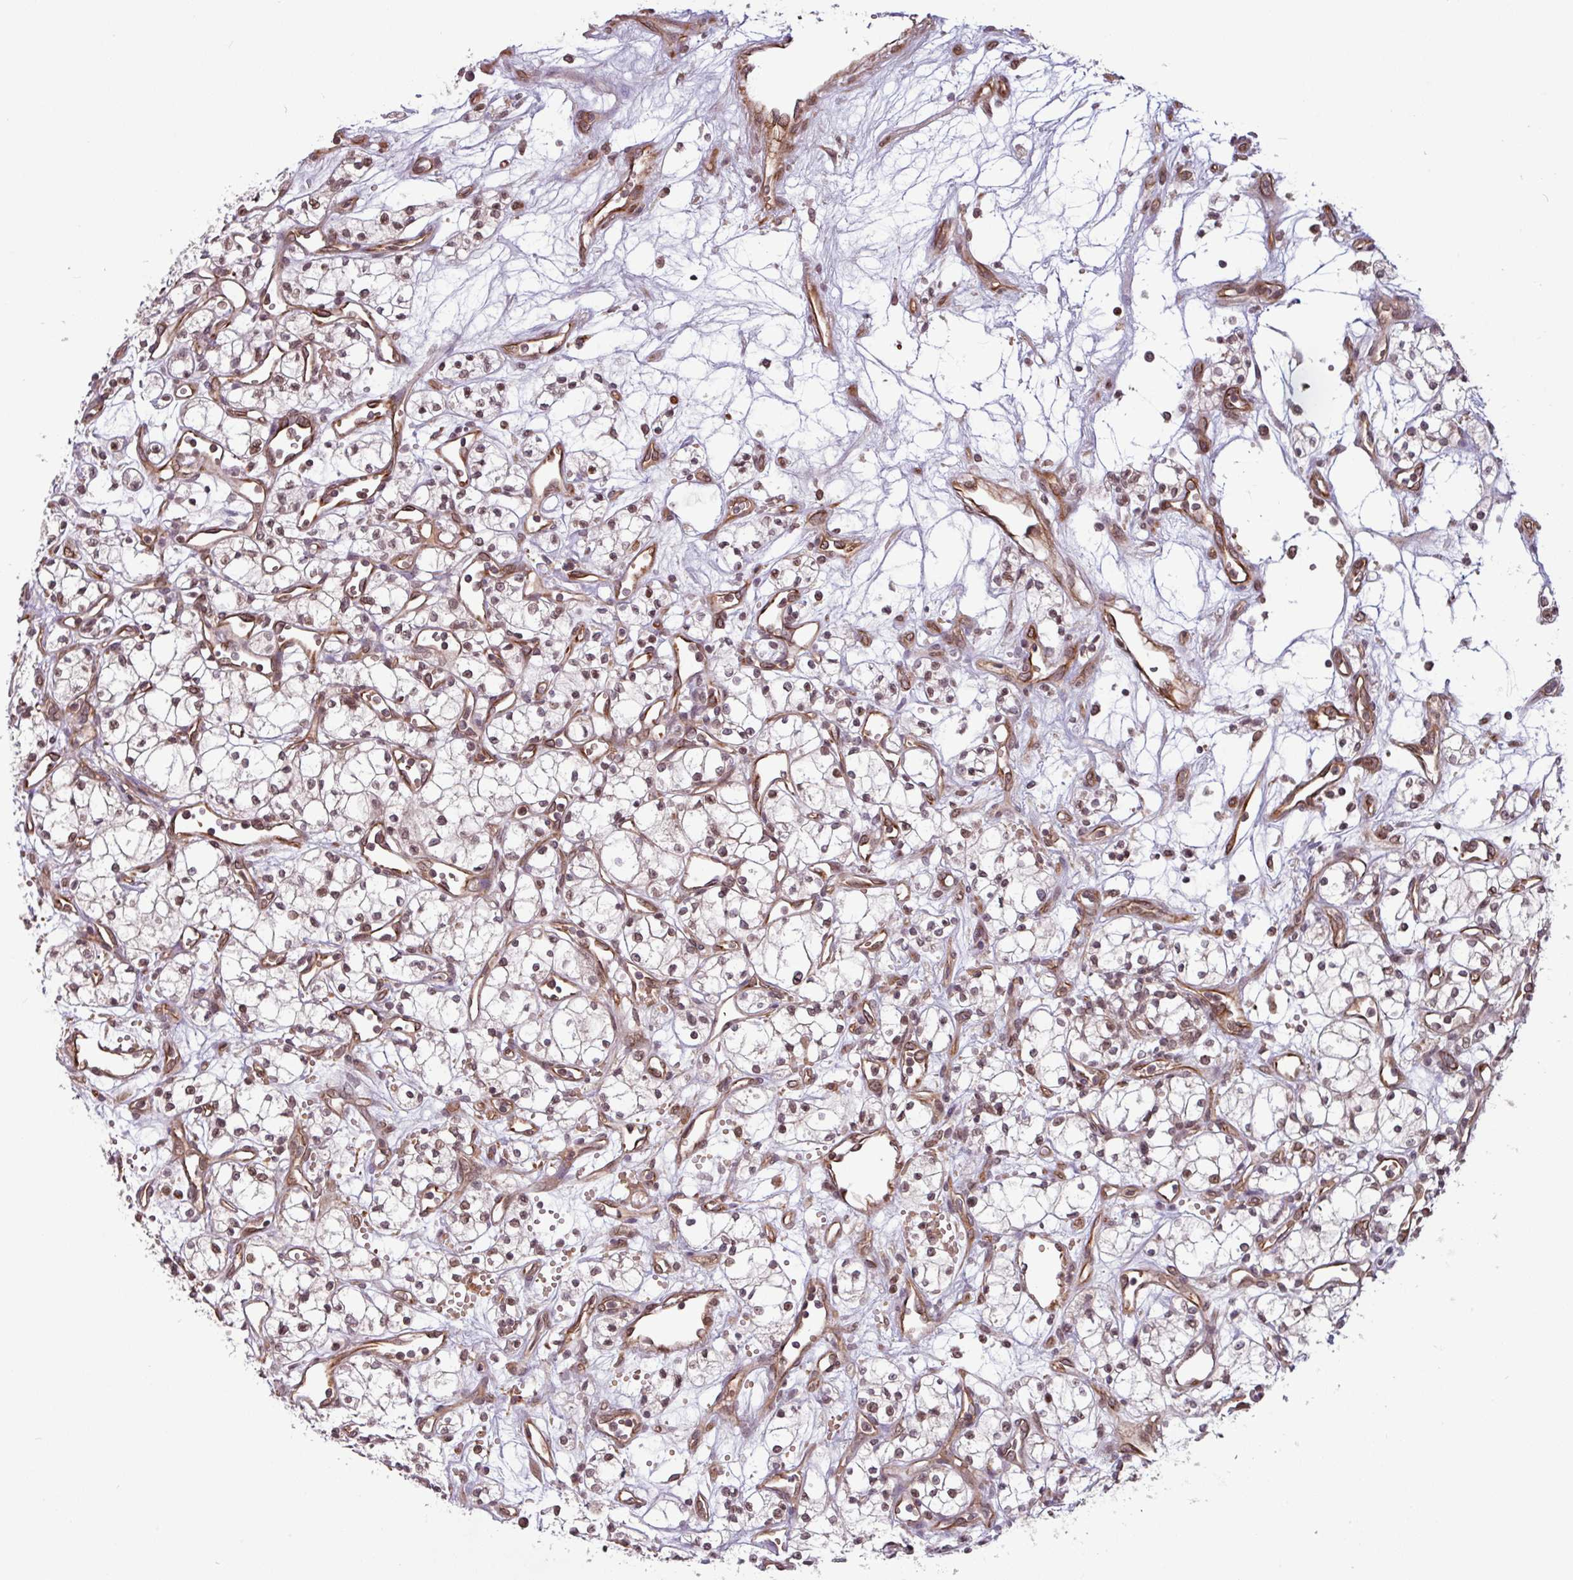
{"staining": {"intensity": "moderate", "quantity": "25%-75%", "location": "nuclear"}, "tissue": "renal cancer", "cell_type": "Tumor cells", "image_type": "cancer", "snomed": [{"axis": "morphology", "description": "Adenocarcinoma, NOS"}, {"axis": "topography", "description": "Kidney"}], "caption": "Adenocarcinoma (renal) stained with immunohistochemistry (IHC) demonstrates moderate nuclear positivity in approximately 25%-75% of tumor cells.", "gene": "RBM4B", "patient": {"sex": "male", "age": 59}}